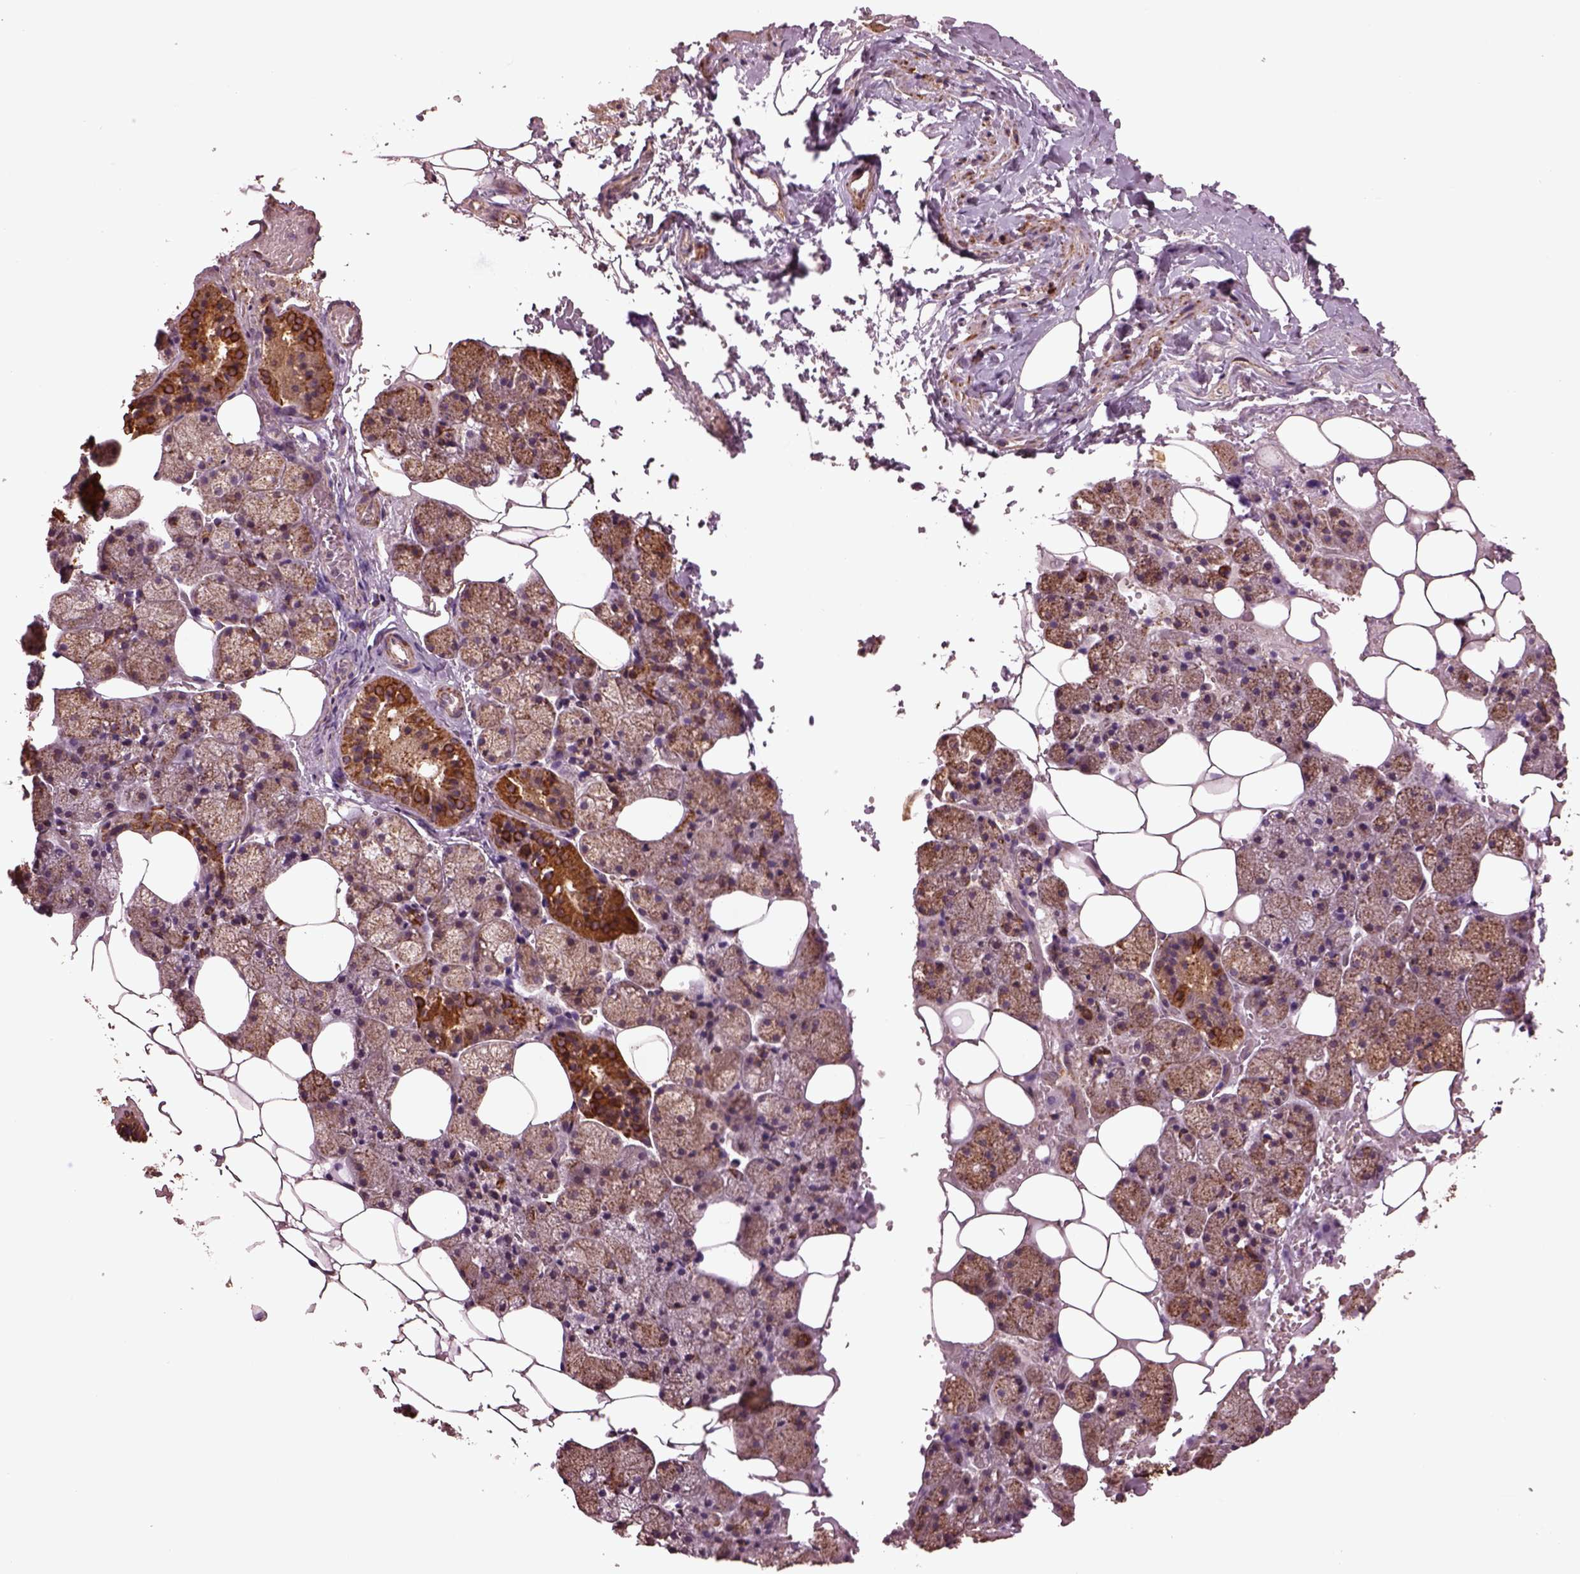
{"staining": {"intensity": "moderate", "quantity": ">75%", "location": "cytoplasmic/membranous"}, "tissue": "salivary gland", "cell_type": "Glandular cells", "image_type": "normal", "snomed": [{"axis": "morphology", "description": "Normal tissue, NOS"}, {"axis": "topography", "description": "Salivary gland"}], "caption": "Protein expression analysis of benign human salivary gland reveals moderate cytoplasmic/membranous staining in approximately >75% of glandular cells. Using DAB (brown) and hematoxylin (blue) stains, captured at high magnification using brightfield microscopy.", "gene": "TMEM254", "patient": {"sex": "male", "age": 38}}